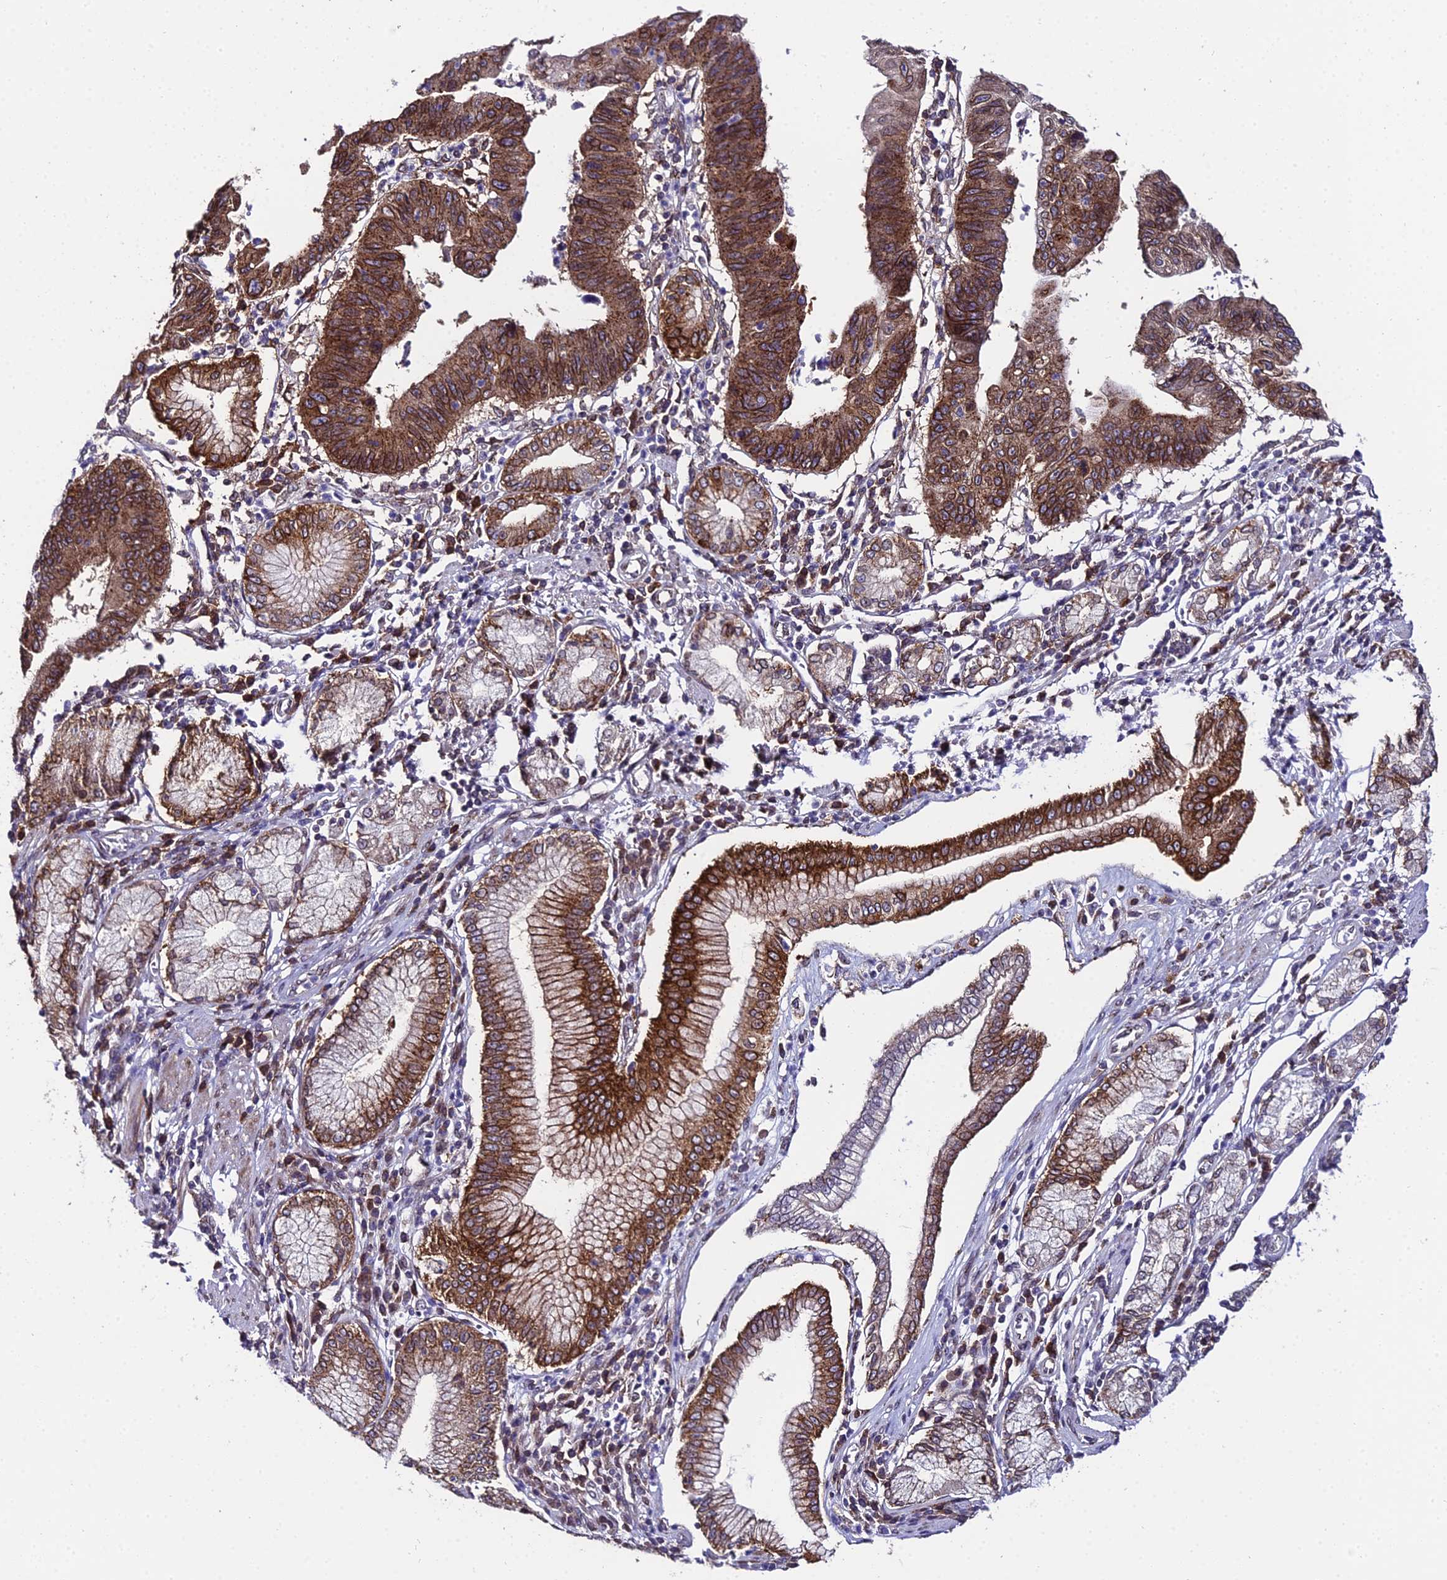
{"staining": {"intensity": "strong", "quantity": ">75%", "location": "cytoplasmic/membranous,nuclear"}, "tissue": "stomach cancer", "cell_type": "Tumor cells", "image_type": "cancer", "snomed": [{"axis": "morphology", "description": "Adenocarcinoma, NOS"}, {"axis": "topography", "description": "Stomach"}], "caption": "The image displays a brown stain indicating the presence of a protein in the cytoplasmic/membranous and nuclear of tumor cells in adenocarcinoma (stomach). The protein is shown in brown color, while the nuclei are stained blue.", "gene": "DDX19A", "patient": {"sex": "male", "age": 59}}